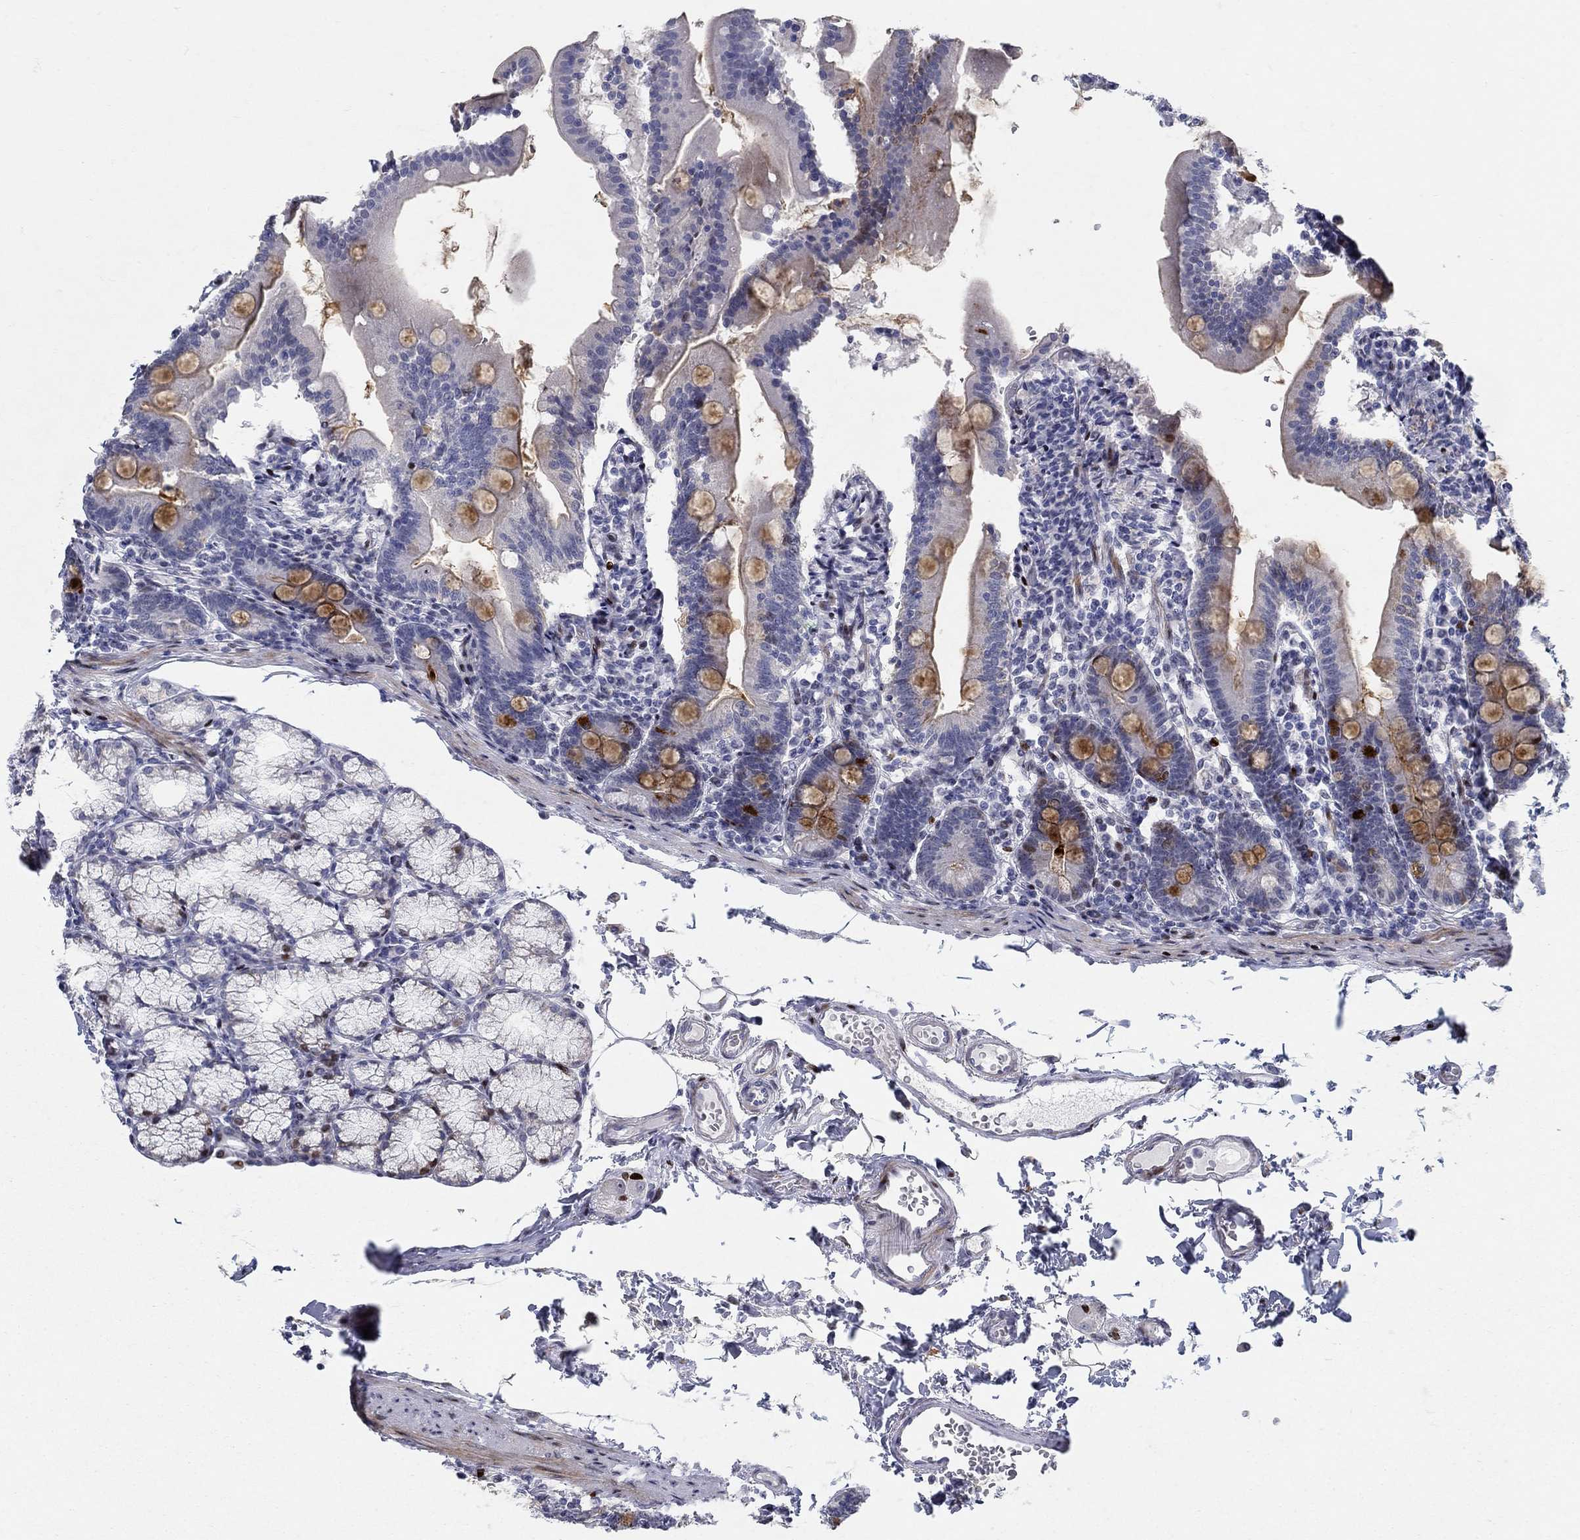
{"staining": {"intensity": "strong", "quantity": "<25%", "location": "nuclear"}, "tissue": "duodenum", "cell_type": "Glandular cells", "image_type": "normal", "snomed": [{"axis": "morphology", "description": "Normal tissue, NOS"}, {"axis": "topography", "description": "Duodenum"}], "caption": "Immunohistochemical staining of normal duodenum displays medium levels of strong nuclear positivity in about <25% of glandular cells. The staining is performed using DAB brown chromogen to label protein expression. The nuclei are counter-stained blue using hematoxylin.", "gene": "RAPGEF5", "patient": {"sex": "female", "age": 67}}